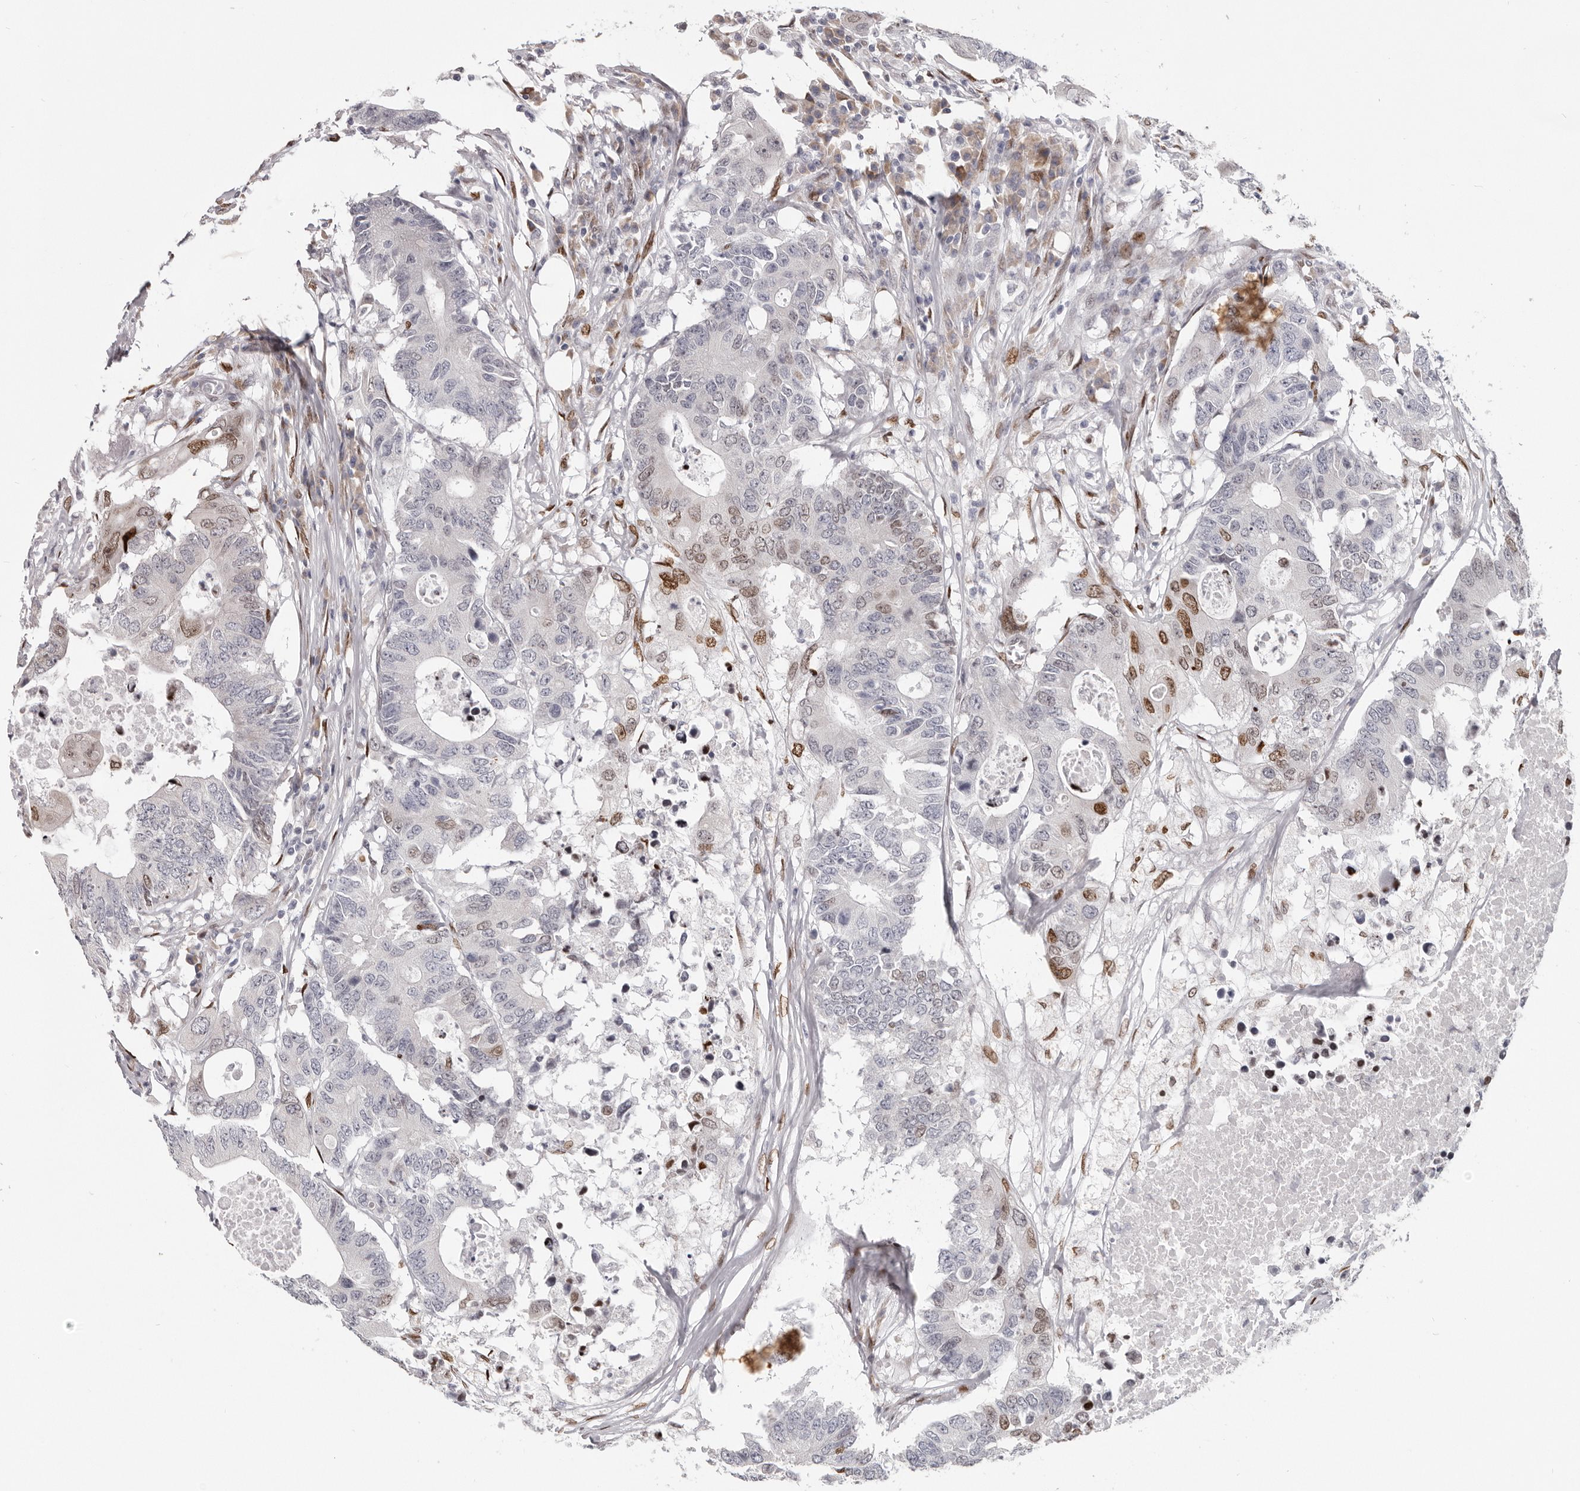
{"staining": {"intensity": "moderate", "quantity": "<25%", "location": "nuclear"}, "tissue": "colorectal cancer", "cell_type": "Tumor cells", "image_type": "cancer", "snomed": [{"axis": "morphology", "description": "Adenocarcinoma, NOS"}, {"axis": "topography", "description": "Colon"}], "caption": "This image displays colorectal adenocarcinoma stained with immunohistochemistry to label a protein in brown. The nuclear of tumor cells show moderate positivity for the protein. Nuclei are counter-stained blue.", "gene": "SRP19", "patient": {"sex": "male", "age": 71}}